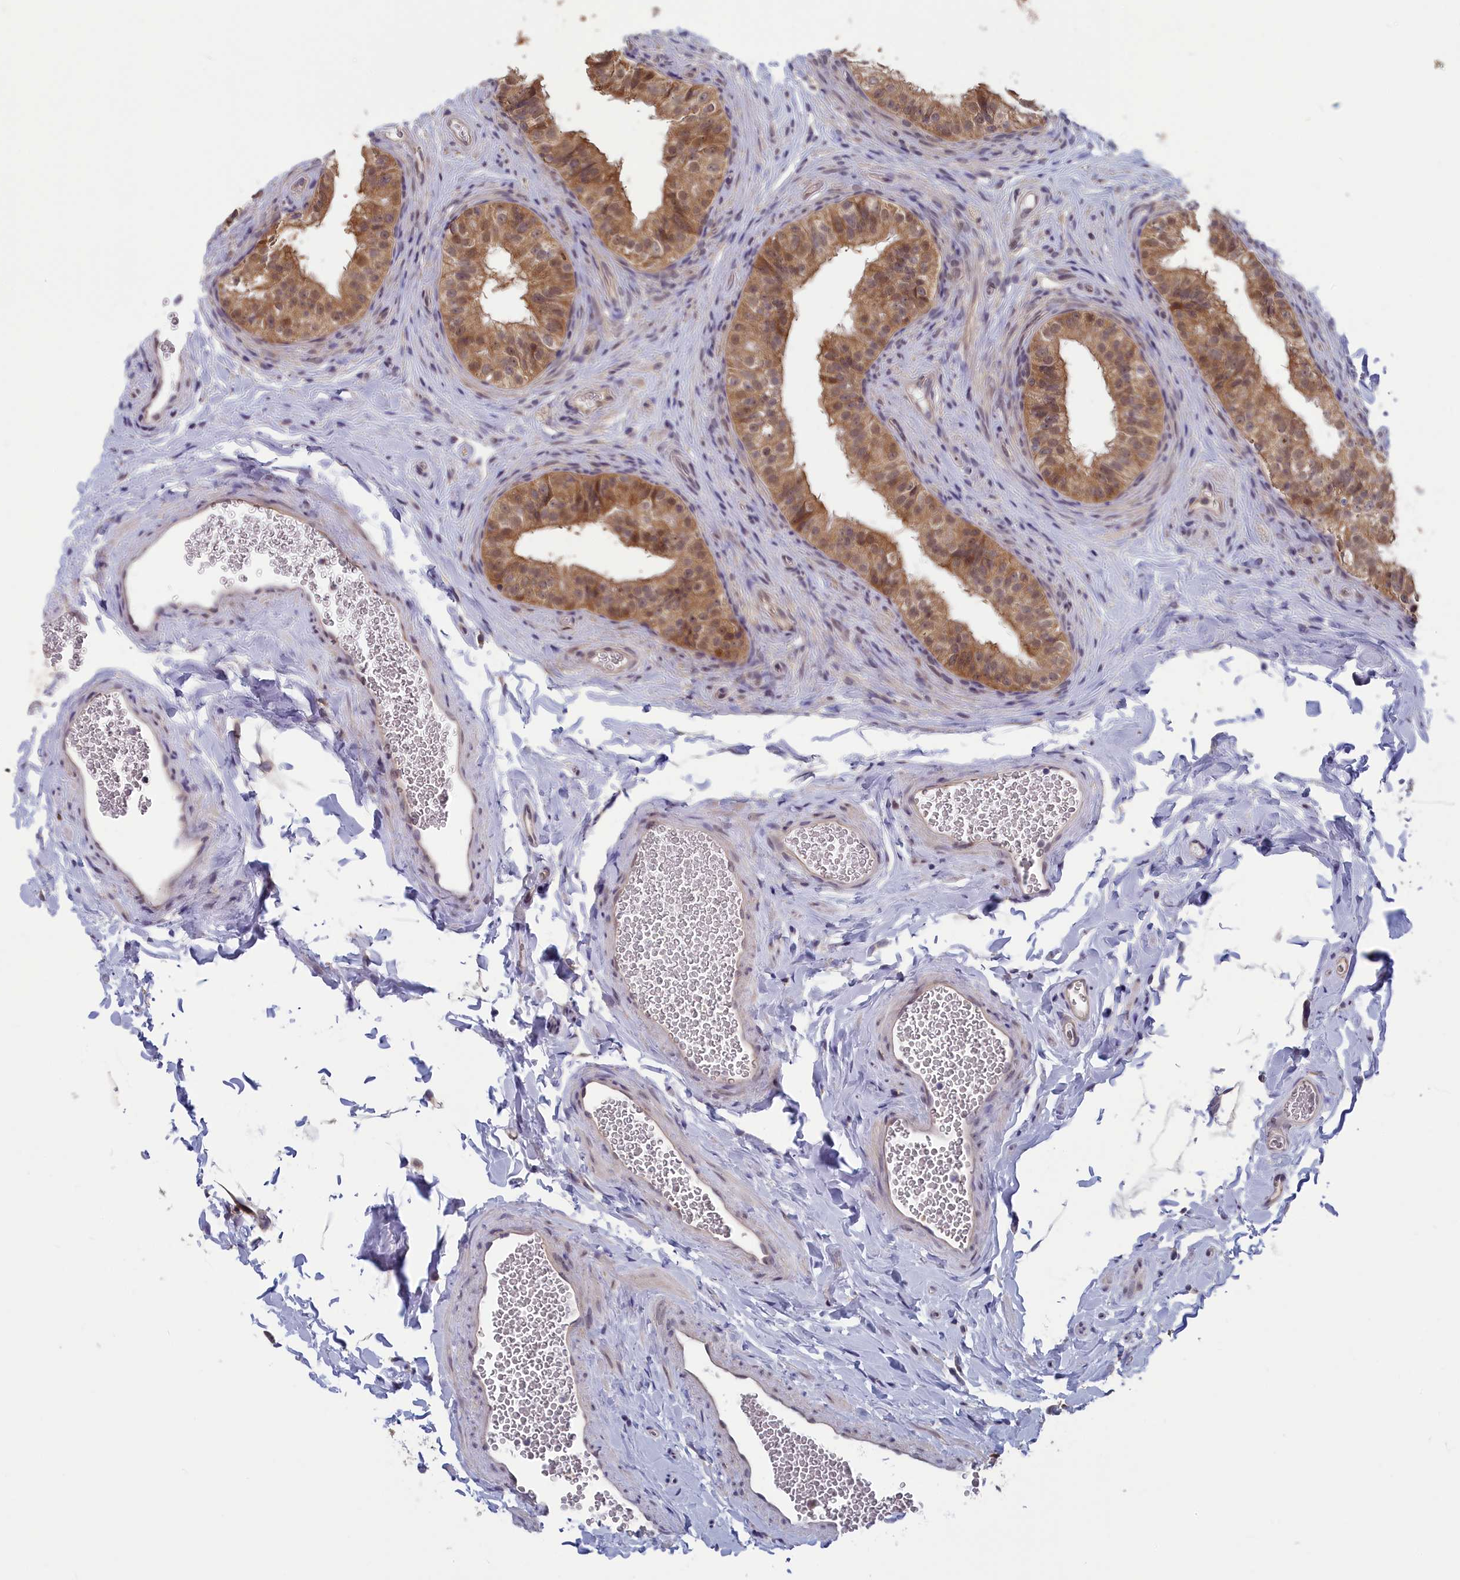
{"staining": {"intensity": "moderate", "quantity": "25%-75%", "location": "cytoplasmic/membranous,nuclear"}, "tissue": "epididymis", "cell_type": "Glandular cells", "image_type": "normal", "snomed": [{"axis": "morphology", "description": "Normal tissue, NOS"}, {"axis": "topography", "description": "Epididymis"}], "caption": "A histopathology image of human epididymis stained for a protein shows moderate cytoplasmic/membranous,nuclear brown staining in glandular cells.", "gene": "MRI1", "patient": {"sex": "male", "age": 49}}